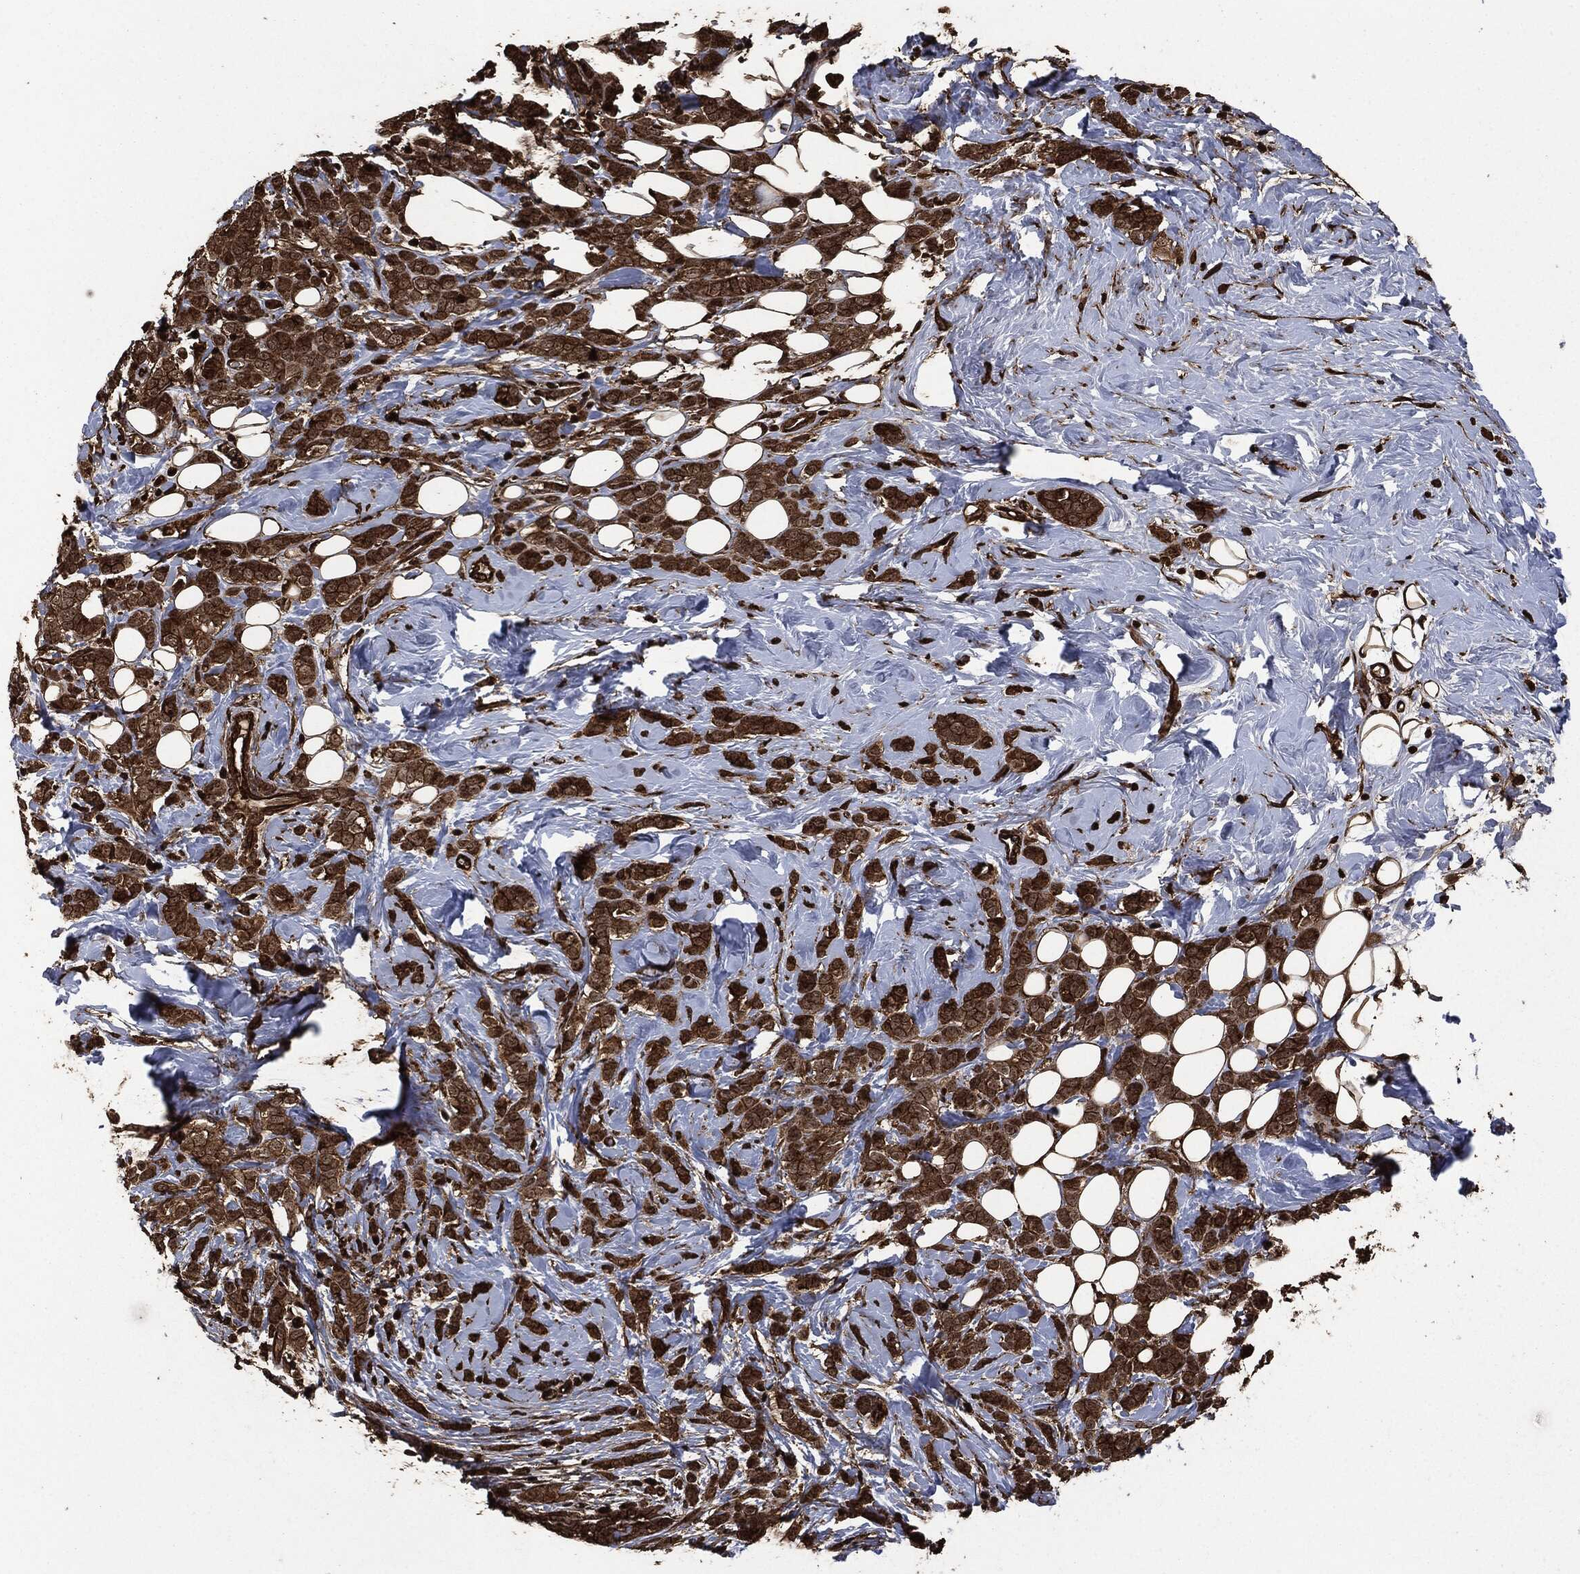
{"staining": {"intensity": "strong", "quantity": ">75%", "location": "cytoplasmic/membranous"}, "tissue": "breast cancer", "cell_type": "Tumor cells", "image_type": "cancer", "snomed": [{"axis": "morphology", "description": "Lobular carcinoma"}, {"axis": "topography", "description": "Breast"}], "caption": "About >75% of tumor cells in human breast lobular carcinoma show strong cytoplasmic/membranous protein positivity as visualized by brown immunohistochemical staining.", "gene": "HRAS", "patient": {"sex": "female", "age": 49}}